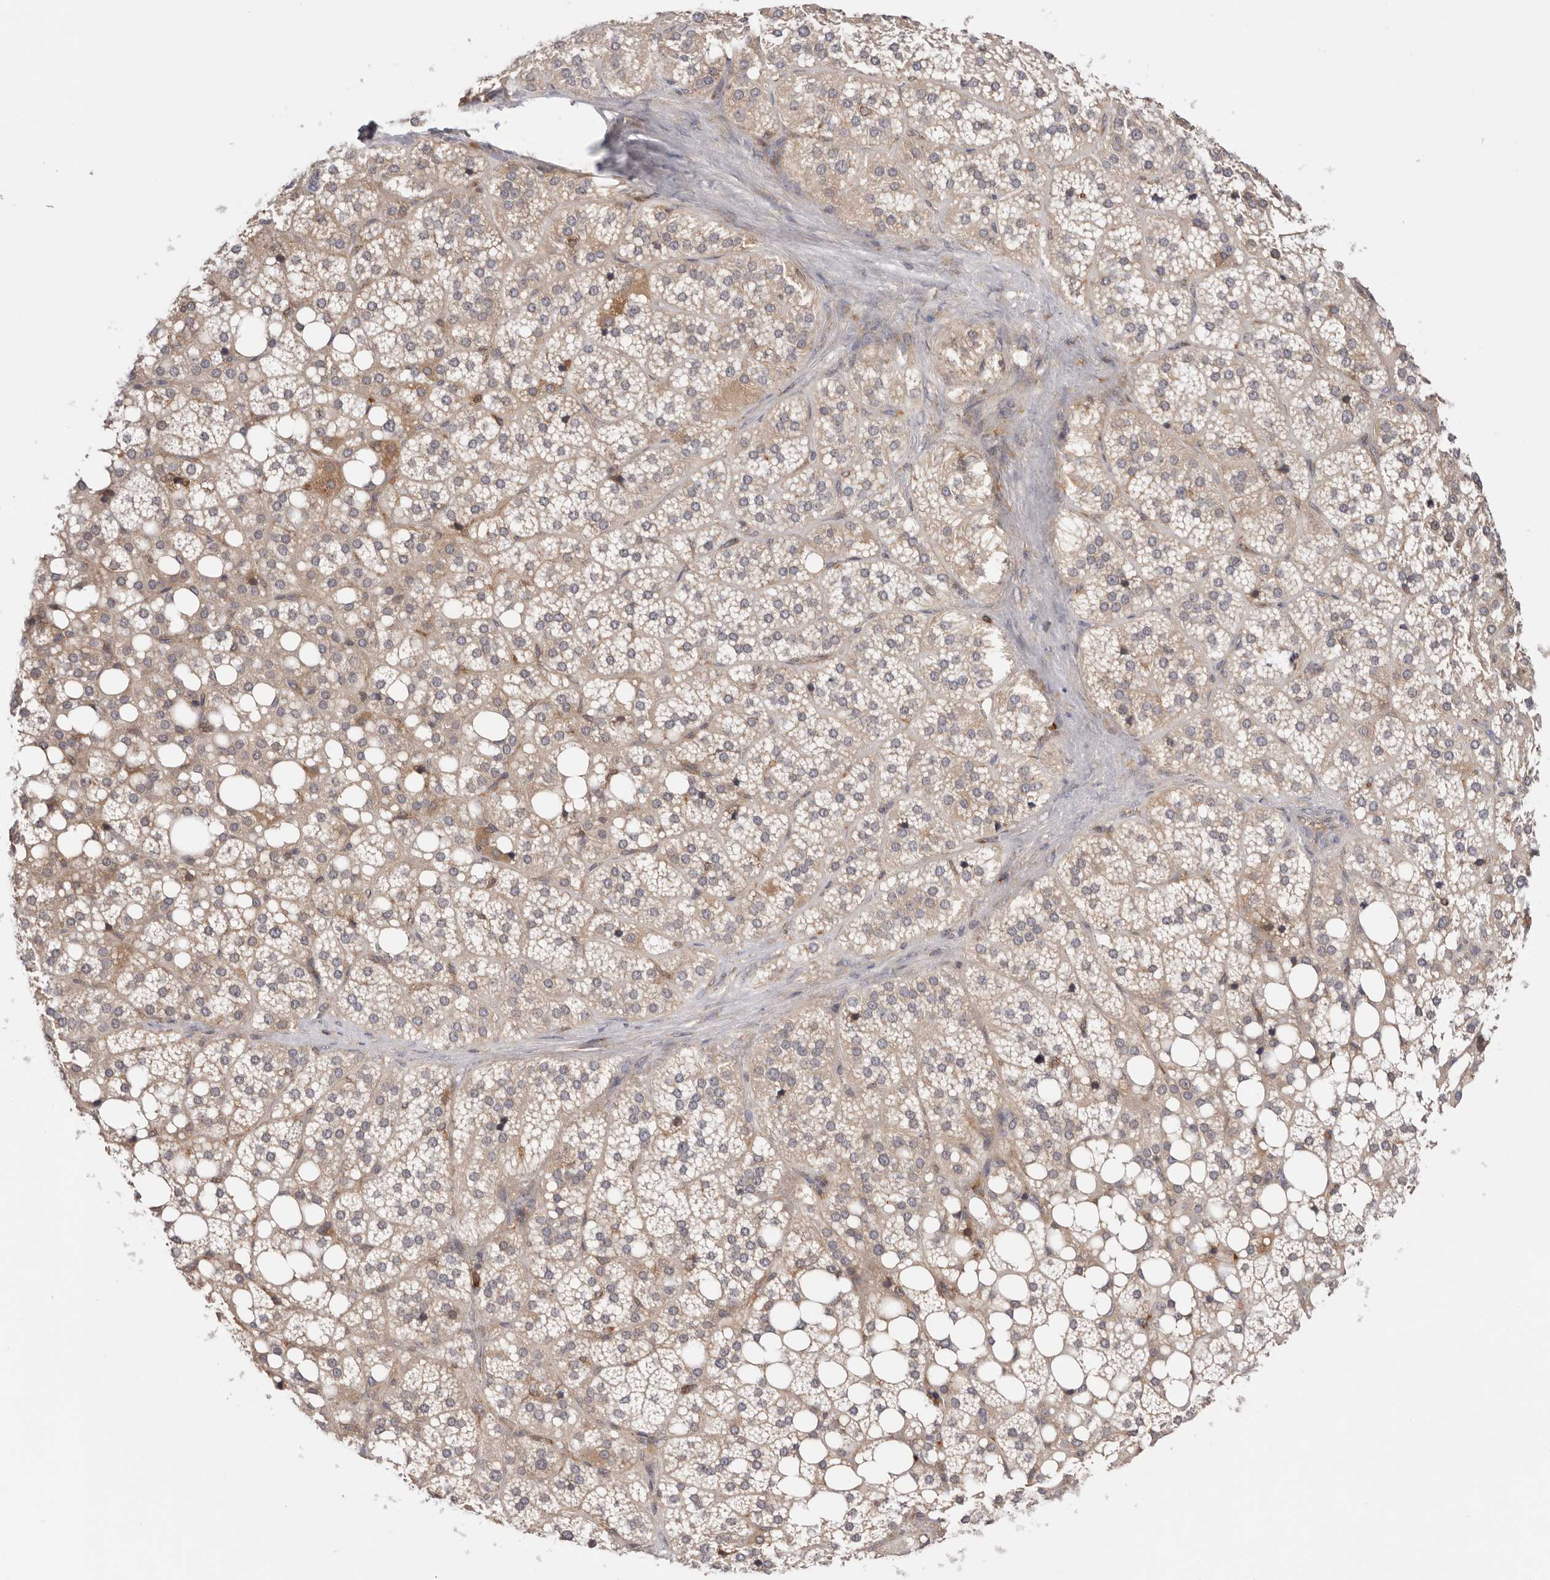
{"staining": {"intensity": "weak", "quantity": "25%-75%", "location": "cytoplasmic/membranous"}, "tissue": "adrenal gland", "cell_type": "Glandular cells", "image_type": "normal", "snomed": [{"axis": "morphology", "description": "Normal tissue, NOS"}, {"axis": "topography", "description": "Adrenal gland"}], "caption": "Protein analysis of unremarkable adrenal gland reveals weak cytoplasmic/membranous positivity in approximately 25%-75% of glandular cells. (DAB IHC, brown staining for protein, blue staining for nuclei).", "gene": "RNF213", "patient": {"sex": "female", "age": 59}}